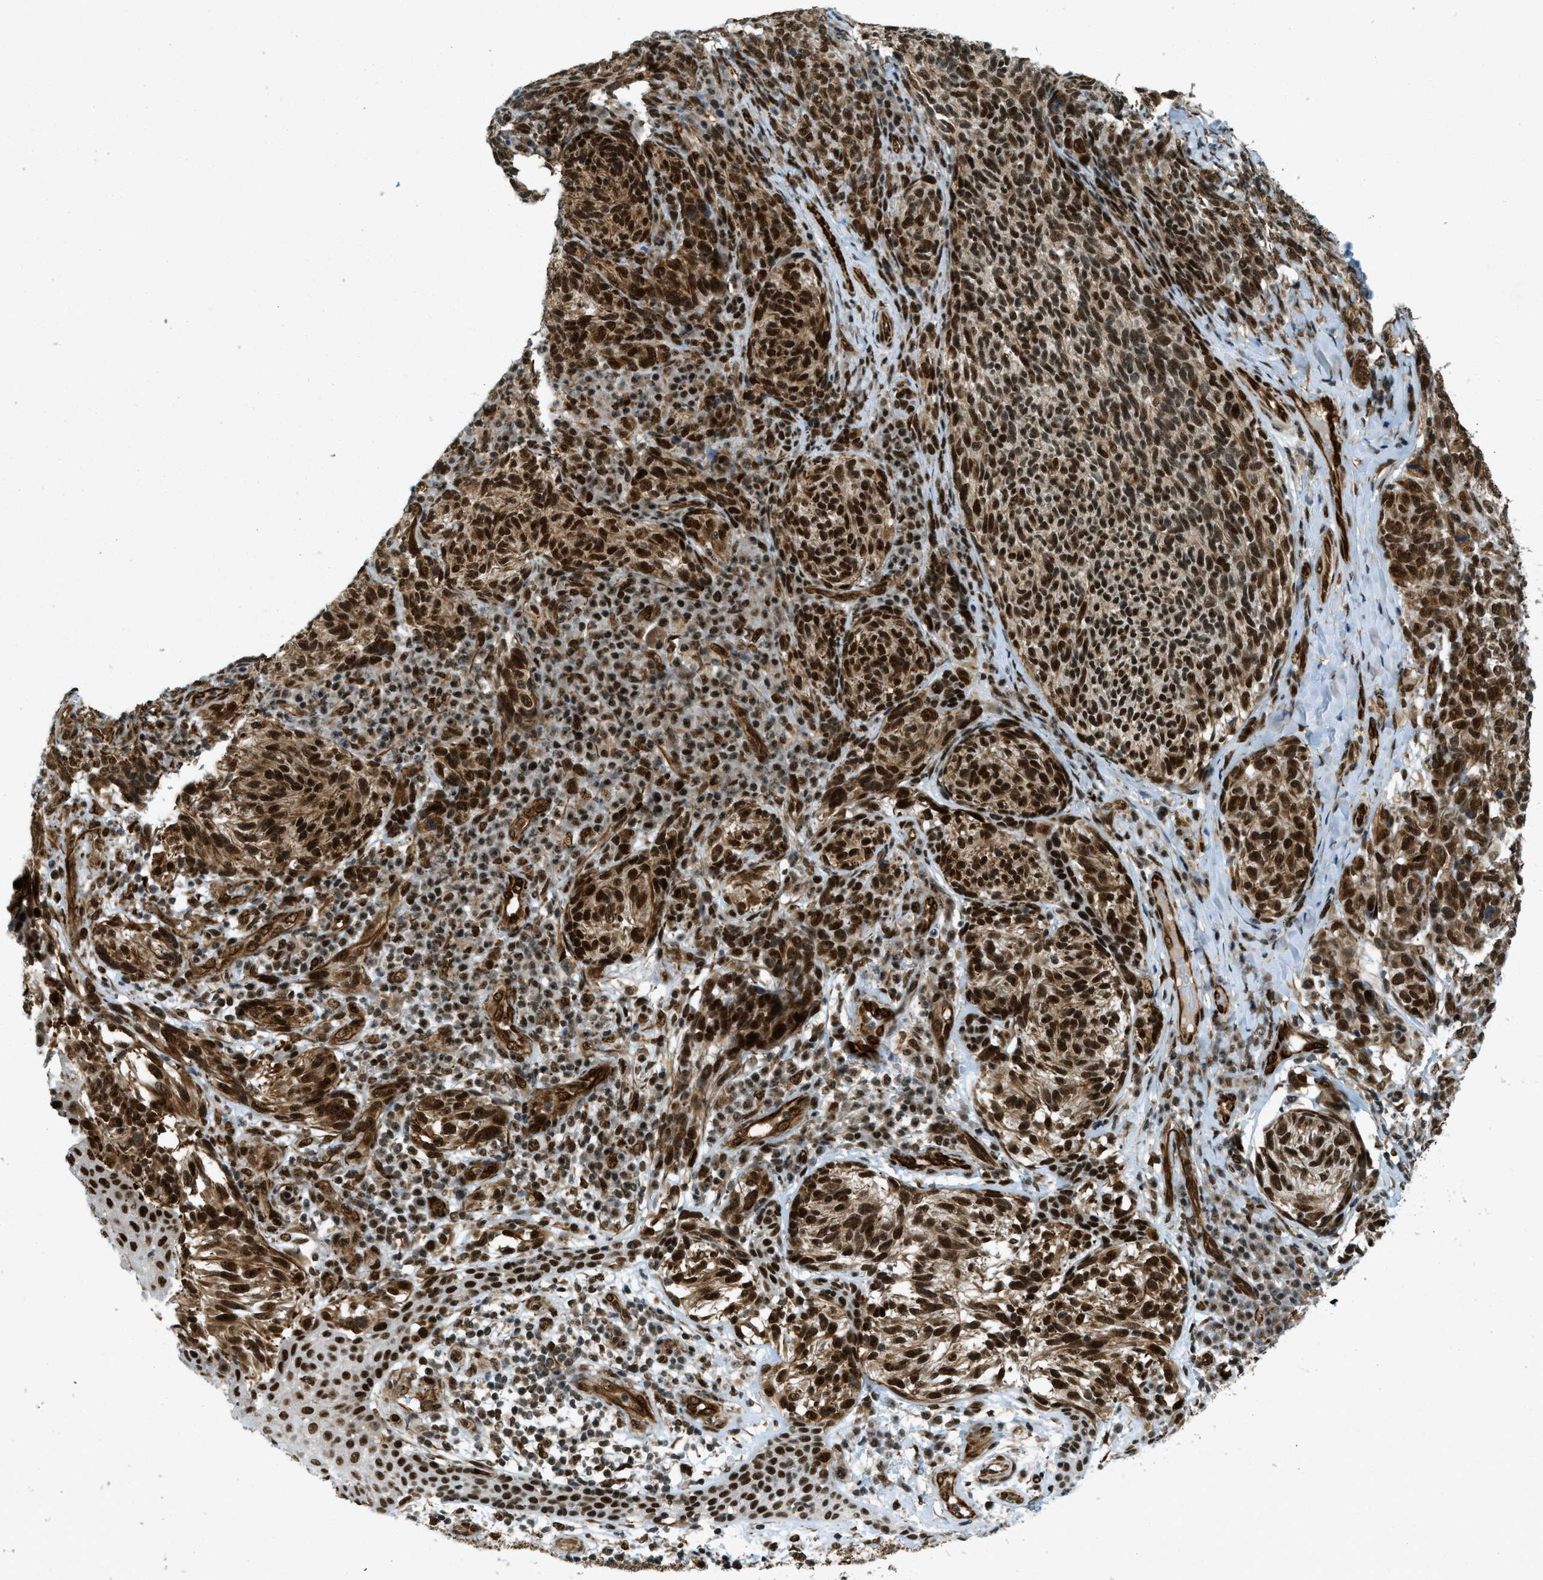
{"staining": {"intensity": "strong", "quantity": ">75%", "location": "cytoplasmic/membranous,nuclear"}, "tissue": "melanoma", "cell_type": "Tumor cells", "image_type": "cancer", "snomed": [{"axis": "morphology", "description": "Malignant melanoma, NOS"}, {"axis": "topography", "description": "Skin"}], "caption": "Brown immunohistochemical staining in human melanoma exhibits strong cytoplasmic/membranous and nuclear staining in approximately >75% of tumor cells. (brown staining indicates protein expression, while blue staining denotes nuclei).", "gene": "ZFR", "patient": {"sex": "female", "age": 73}}